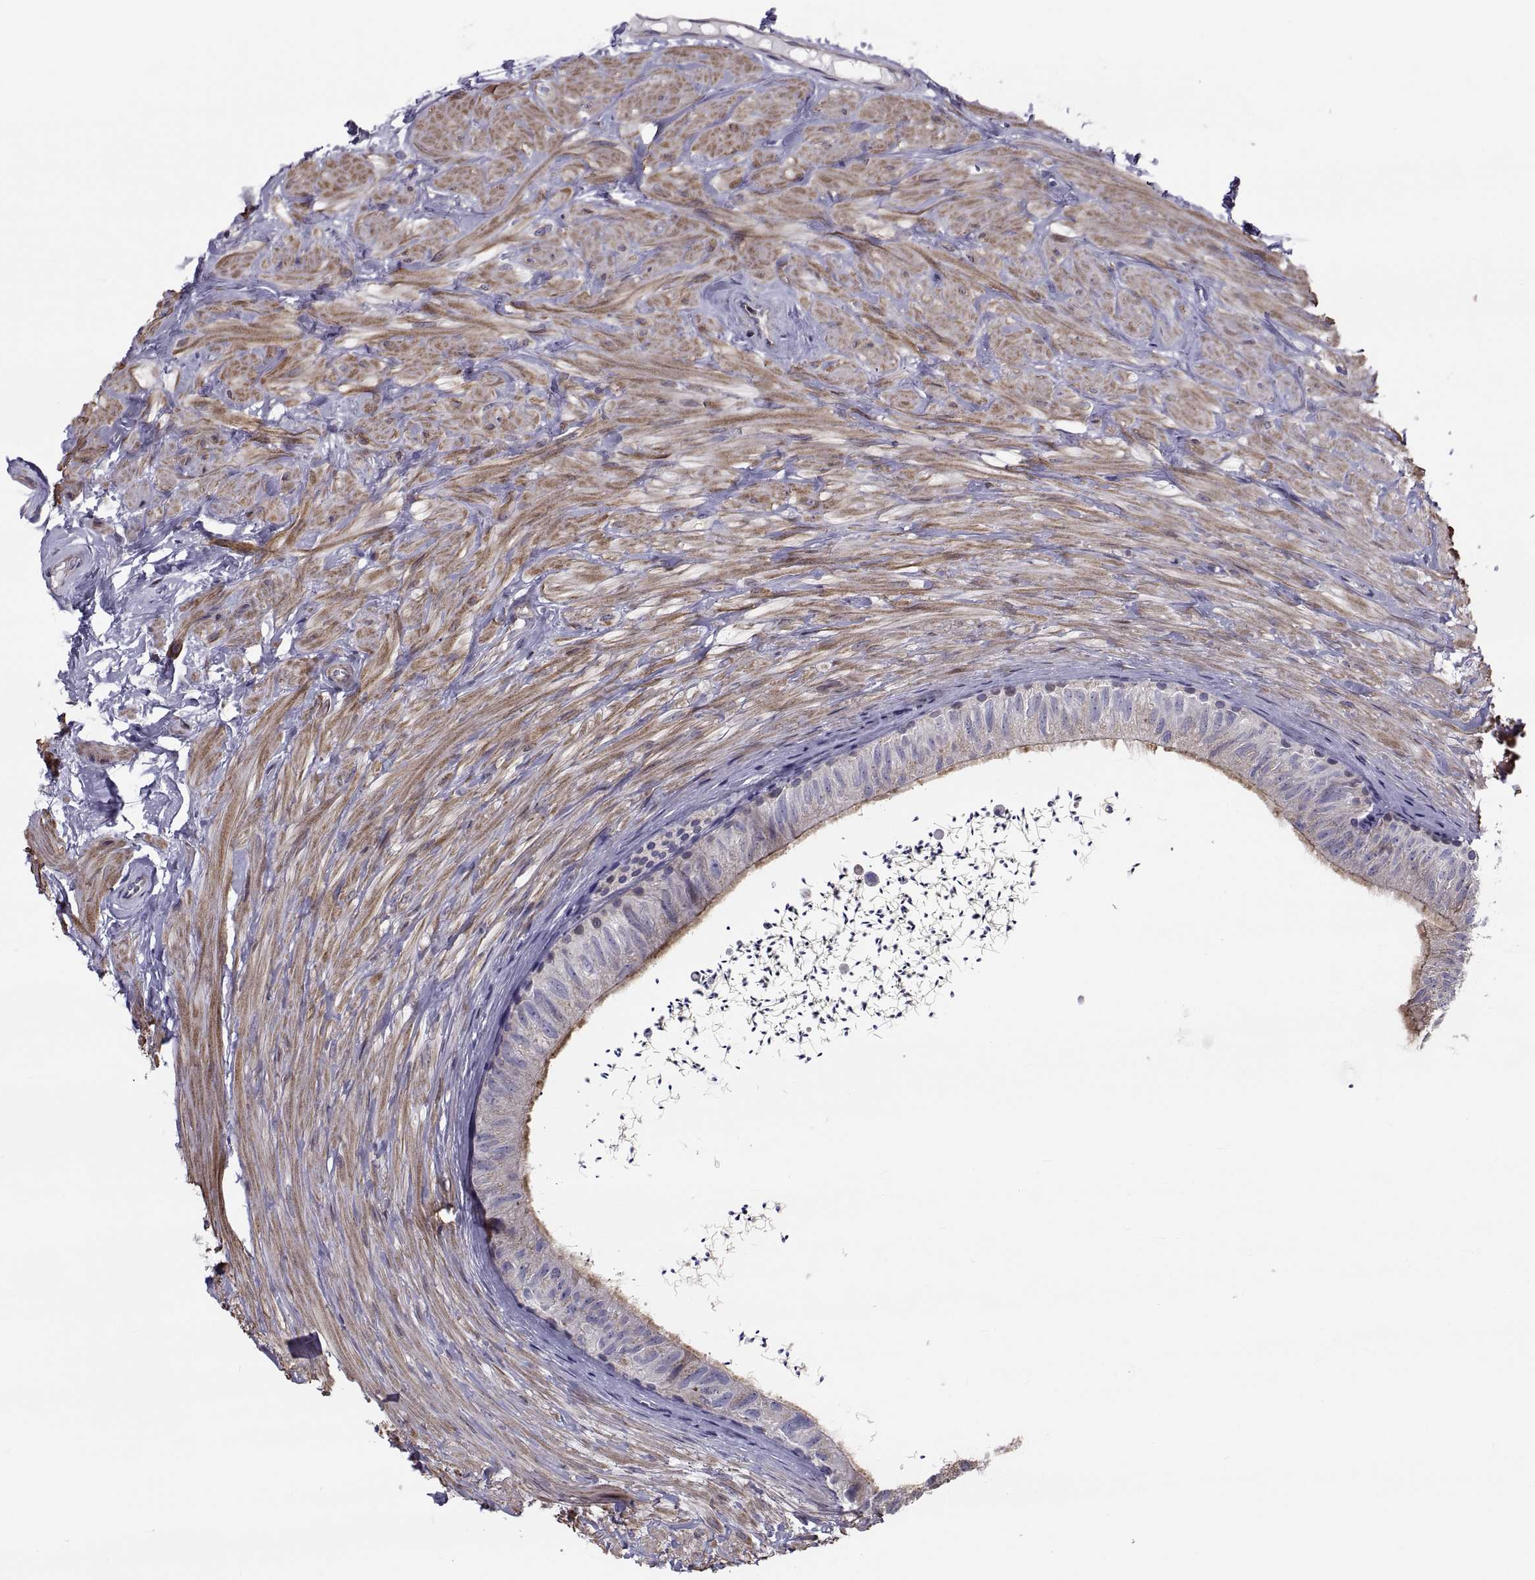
{"staining": {"intensity": "strong", "quantity": "25%-75%", "location": "cytoplasmic/membranous"}, "tissue": "epididymis", "cell_type": "Glandular cells", "image_type": "normal", "snomed": [{"axis": "morphology", "description": "Normal tissue, NOS"}, {"axis": "topography", "description": "Epididymis"}], "caption": "The image demonstrates immunohistochemical staining of unremarkable epididymis. There is strong cytoplasmic/membranous staining is seen in about 25%-75% of glandular cells.", "gene": "ANO1", "patient": {"sex": "male", "age": 32}}